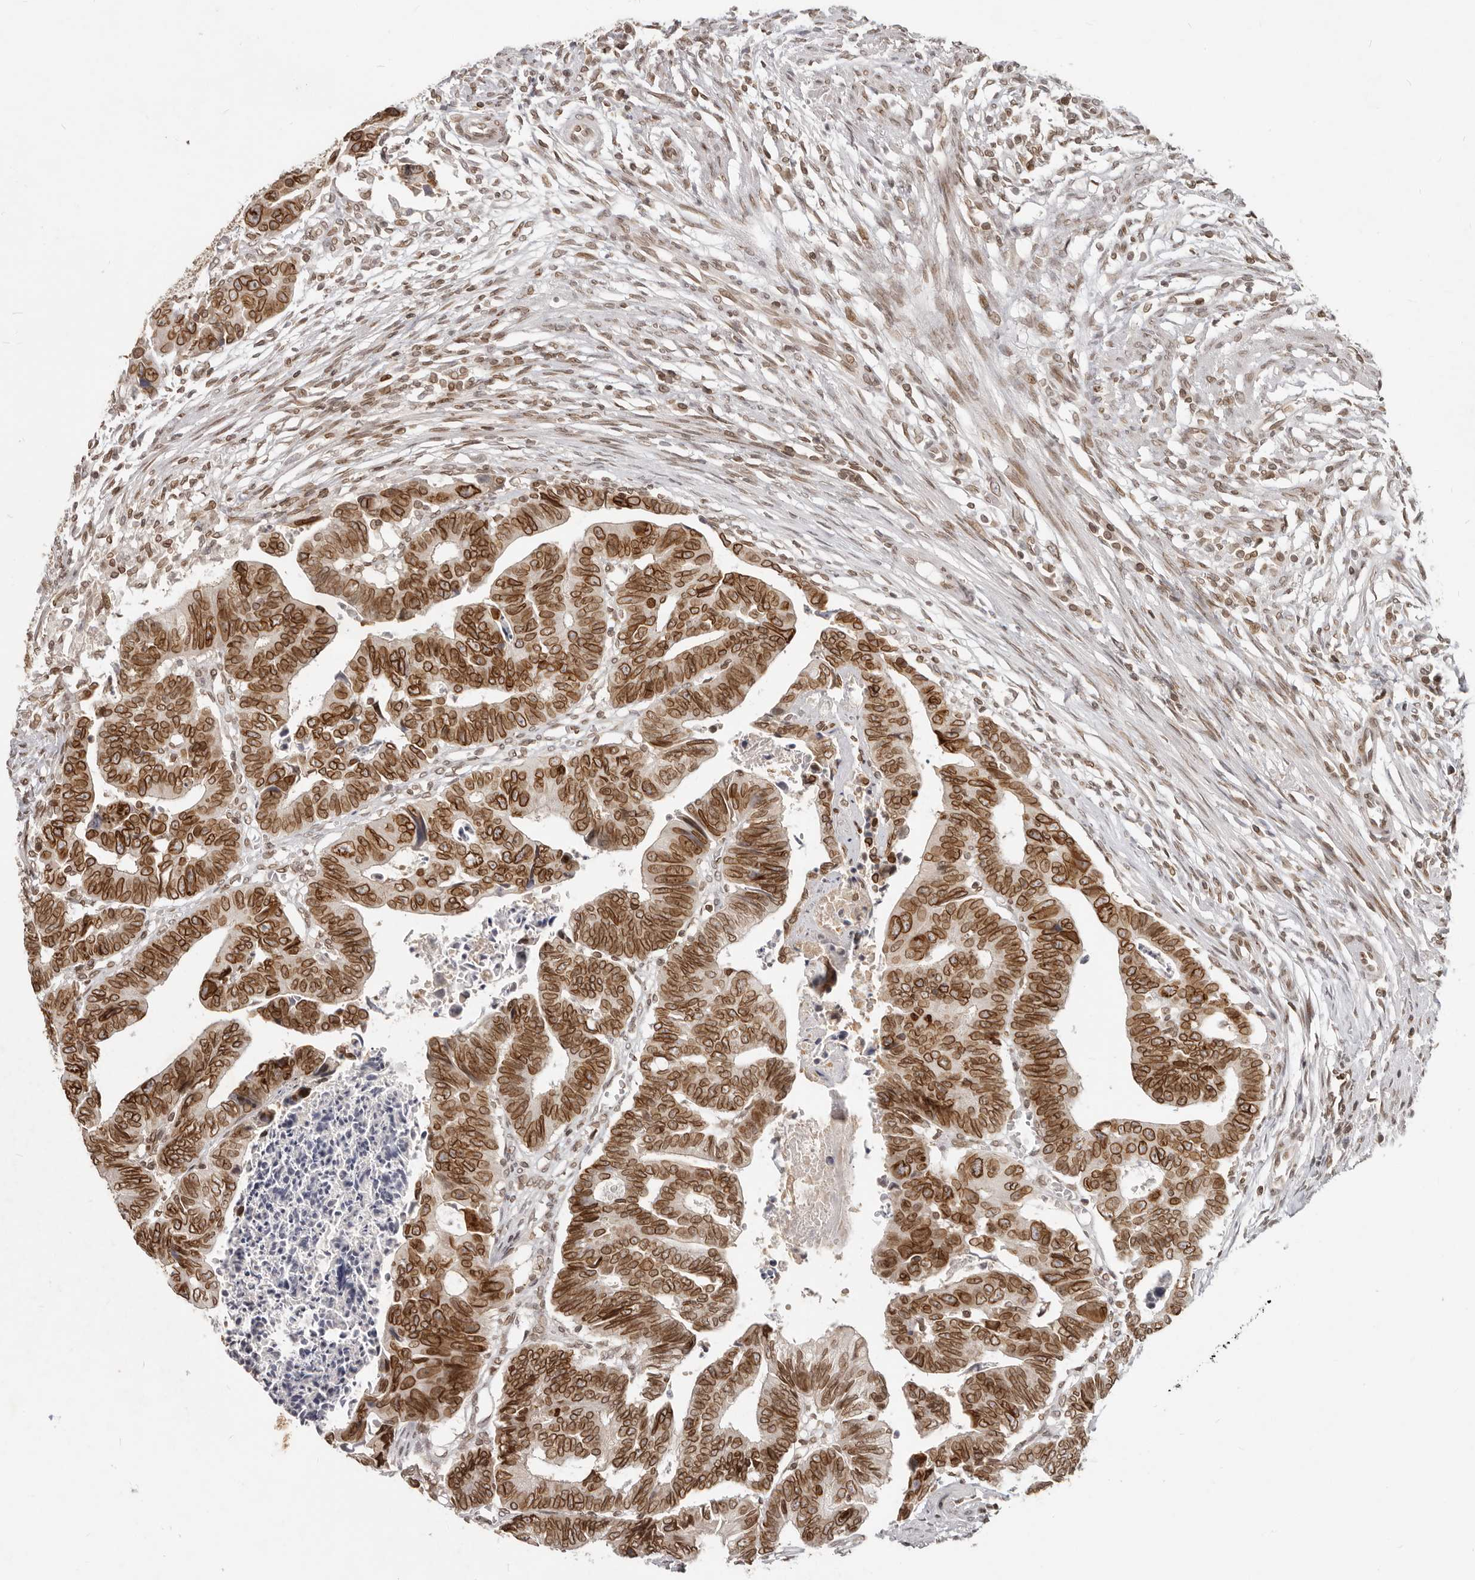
{"staining": {"intensity": "strong", "quantity": ">75%", "location": "cytoplasmic/membranous,nuclear"}, "tissue": "colorectal cancer", "cell_type": "Tumor cells", "image_type": "cancer", "snomed": [{"axis": "morphology", "description": "Adenocarcinoma, NOS"}, {"axis": "topography", "description": "Rectum"}], "caption": "Colorectal cancer was stained to show a protein in brown. There is high levels of strong cytoplasmic/membranous and nuclear expression in about >75% of tumor cells.", "gene": "NUP153", "patient": {"sex": "female", "age": 65}}